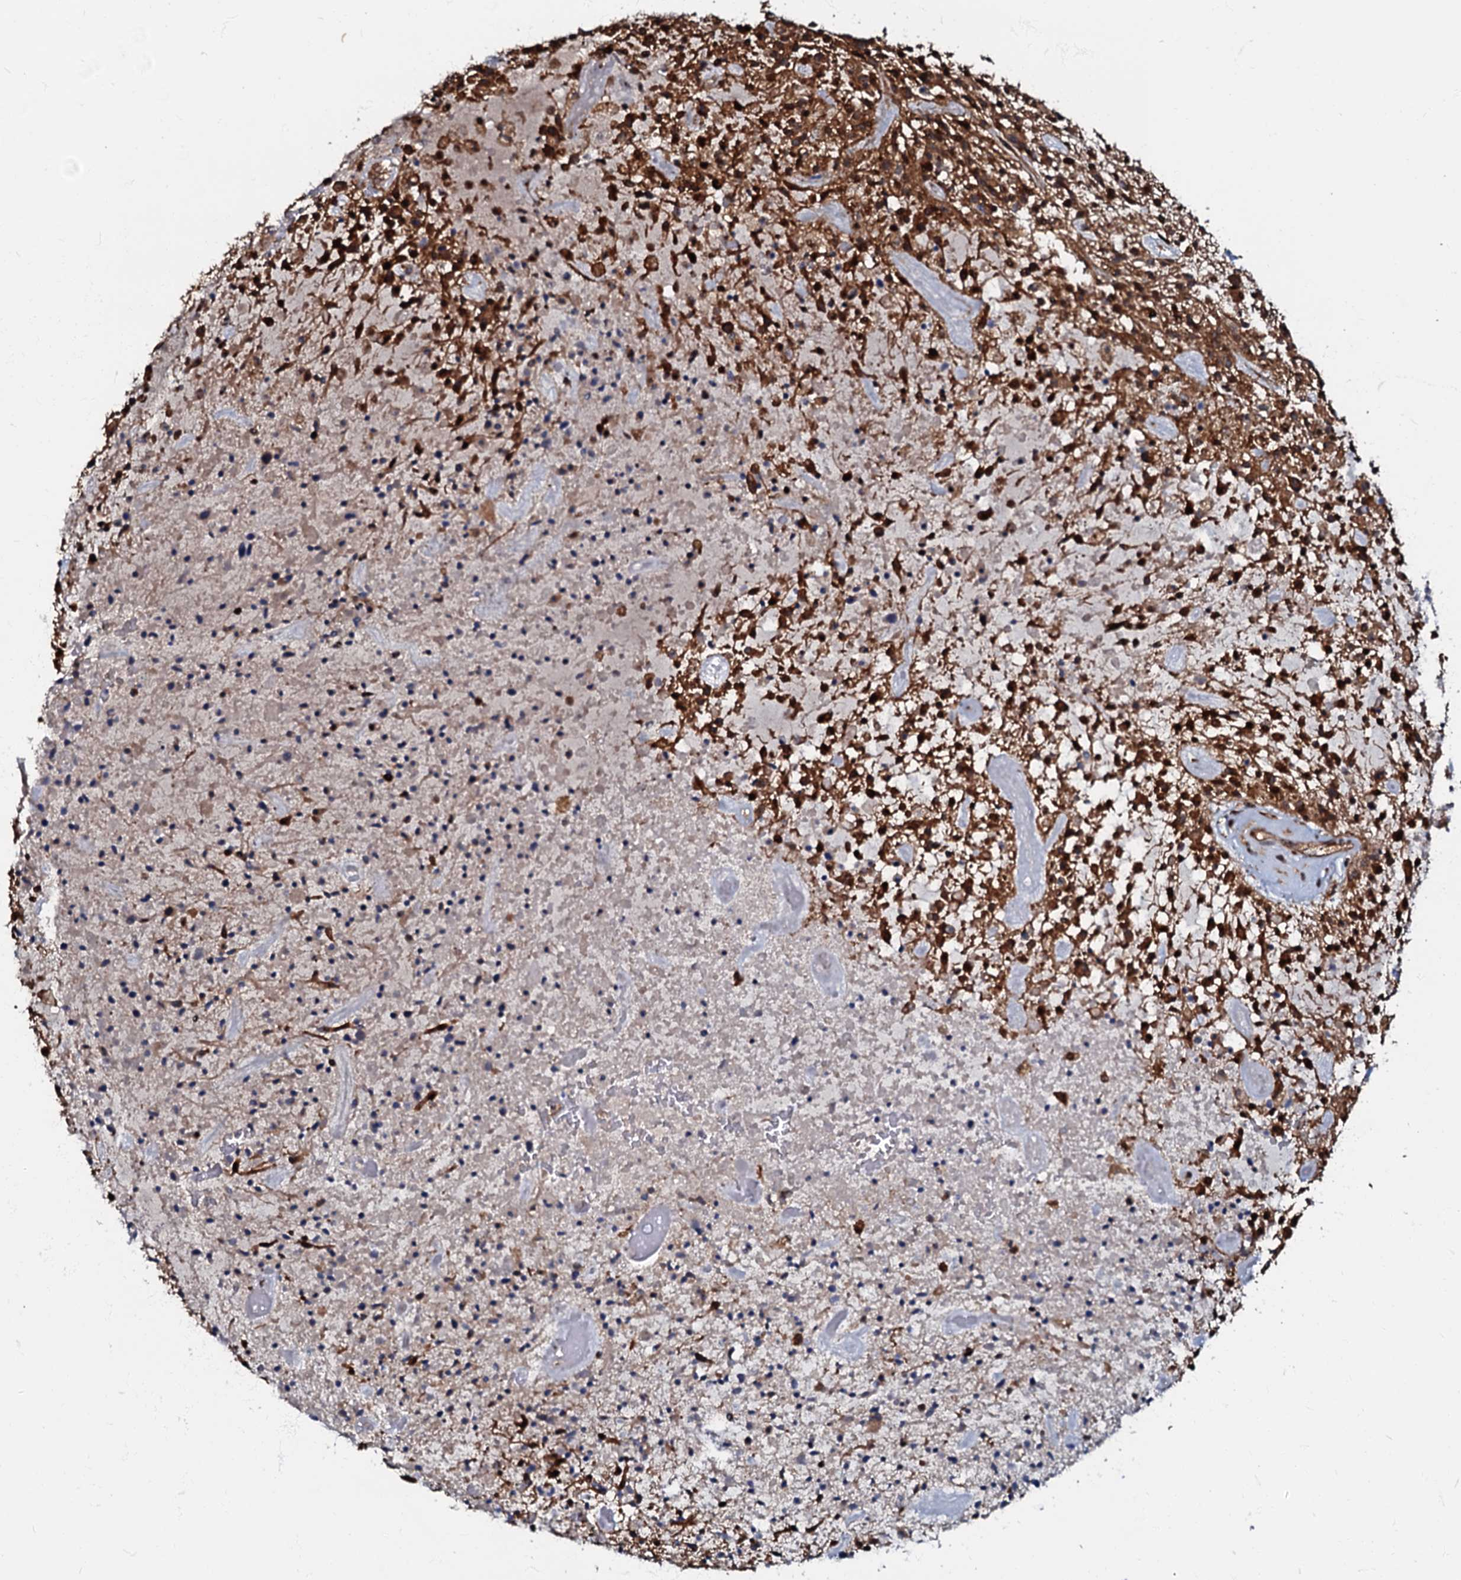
{"staining": {"intensity": "strong", "quantity": "25%-75%", "location": "cytoplasmic/membranous"}, "tissue": "glioma", "cell_type": "Tumor cells", "image_type": "cancer", "snomed": [{"axis": "morphology", "description": "Glioma, malignant, High grade"}, {"axis": "topography", "description": "Brain"}], "caption": "Malignant glioma (high-grade) was stained to show a protein in brown. There is high levels of strong cytoplasmic/membranous staining in about 25%-75% of tumor cells. The staining was performed using DAB, with brown indicating positive protein expression. Nuclei are stained blue with hematoxylin.", "gene": "OSBP", "patient": {"sex": "male", "age": 47}}